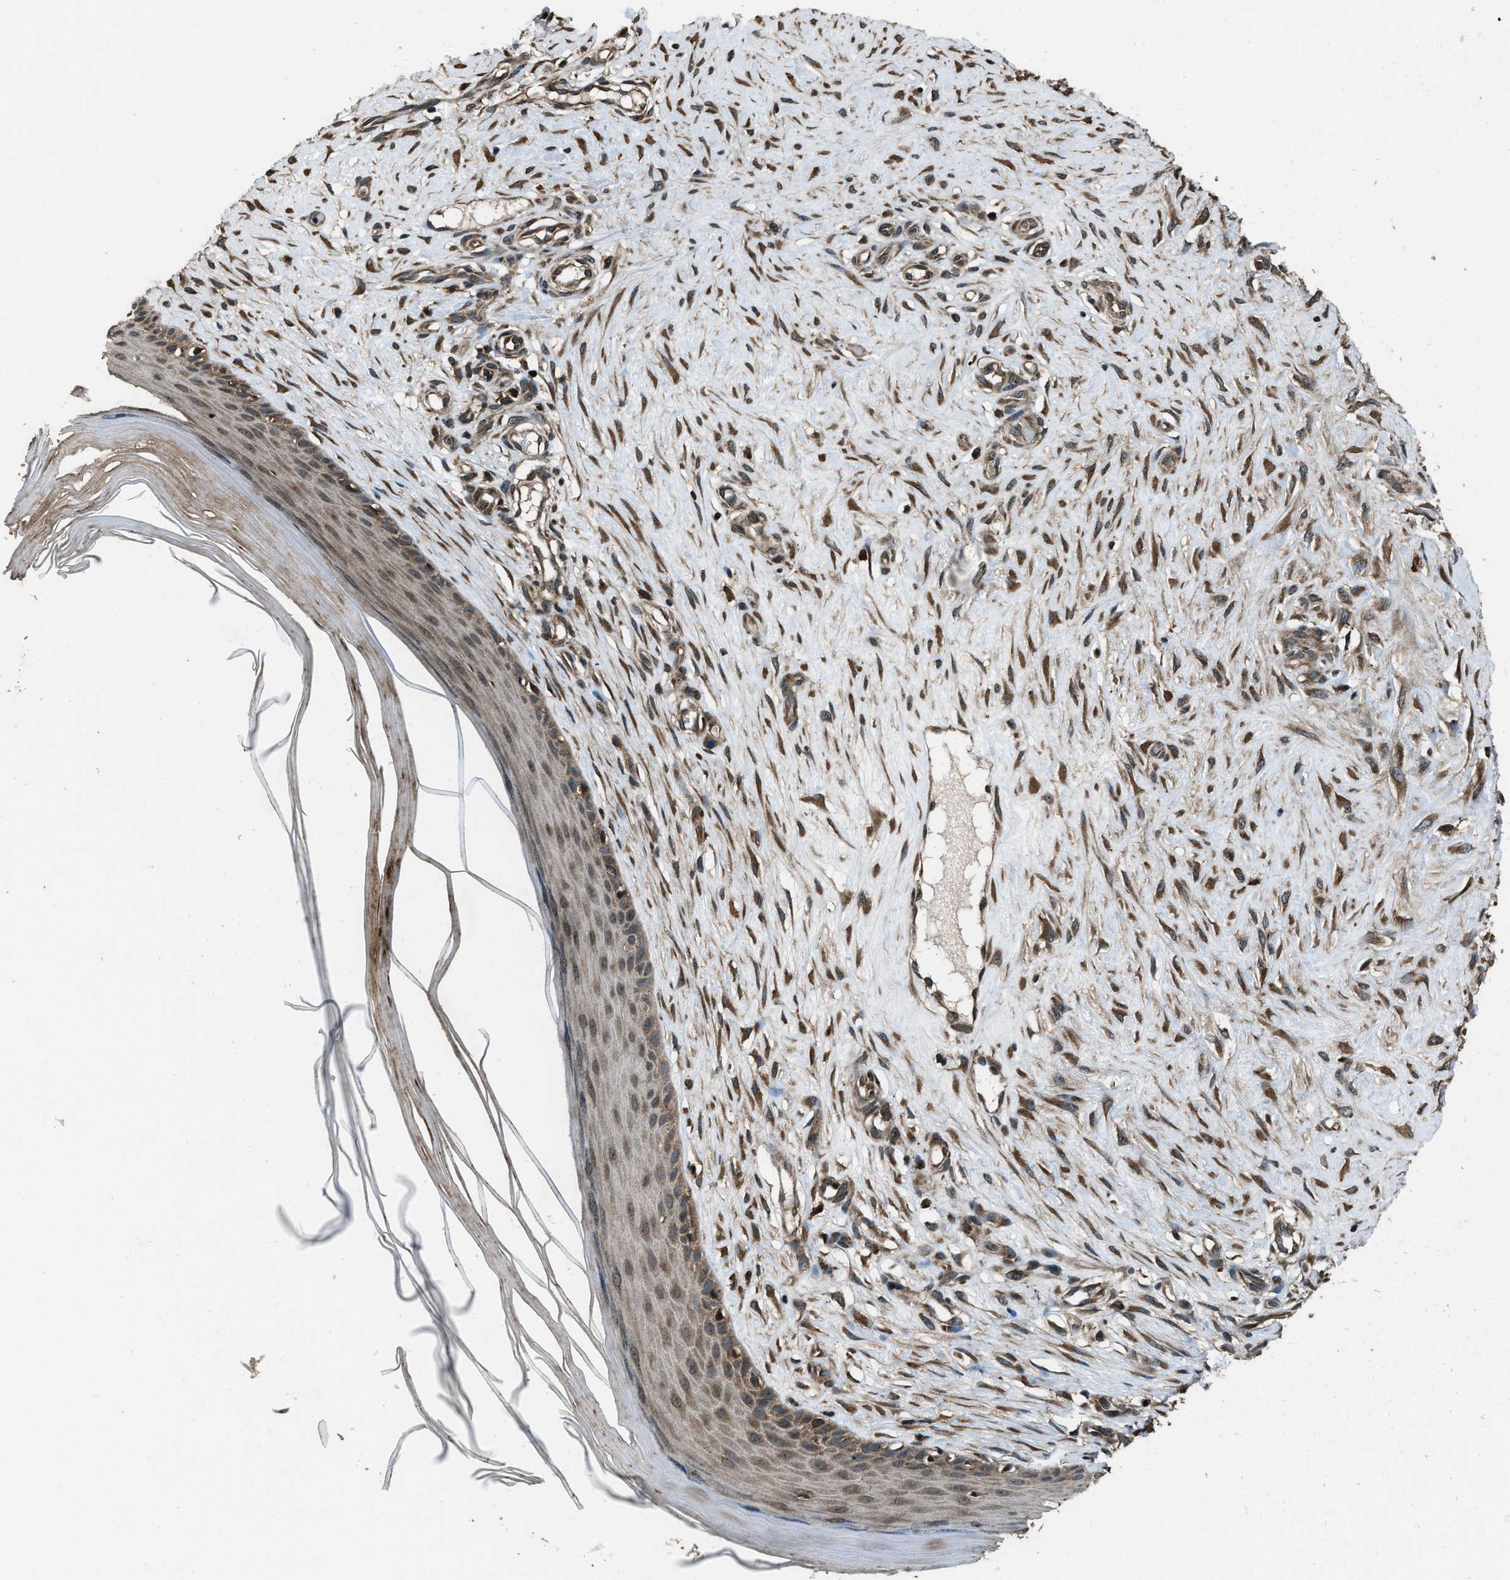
{"staining": {"intensity": "moderate", "quantity": ">75%", "location": "cytoplasmic/membranous"}, "tissue": "skin", "cell_type": "Fibroblasts", "image_type": "normal", "snomed": [{"axis": "morphology", "description": "Normal tissue, NOS"}, {"axis": "topography", "description": "Skin"}], "caption": "Immunohistochemistry staining of benign skin, which displays medium levels of moderate cytoplasmic/membranous expression in about >75% of fibroblasts indicating moderate cytoplasmic/membranous protein positivity. The staining was performed using DAB (brown) for protein detection and nuclei were counterstained in hematoxylin (blue).", "gene": "TRIM4", "patient": {"sex": "male", "age": 41}}